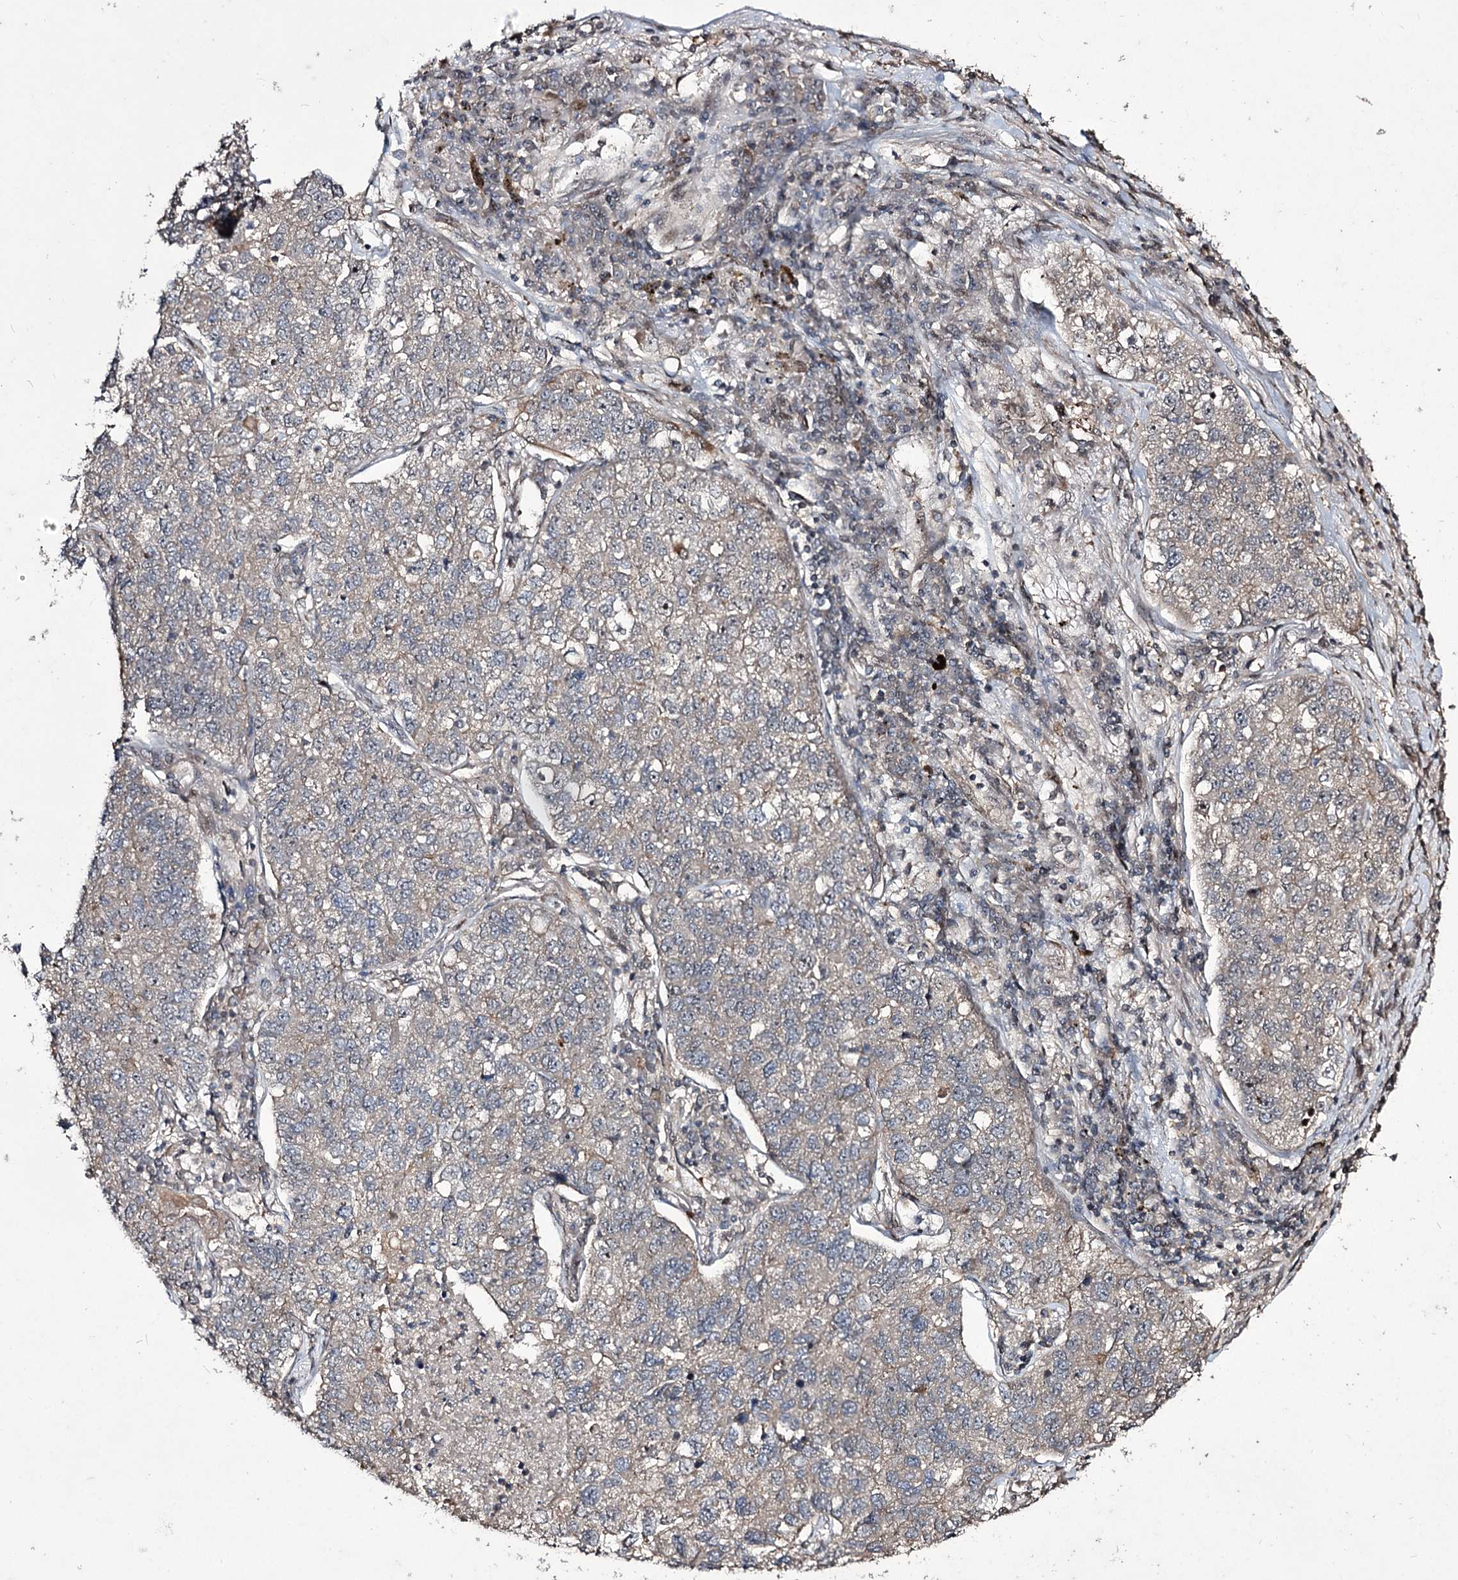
{"staining": {"intensity": "negative", "quantity": "none", "location": "none"}, "tissue": "lung cancer", "cell_type": "Tumor cells", "image_type": "cancer", "snomed": [{"axis": "morphology", "description": "Adenocarcinoma, NOS"}, {"axis": "topography", "description": "Lung"}], "caption": "This is an IHC image of human adenocarcinoma (lung). There is no staining in tumor cells.", "gene": "CPNE8", "patient": {"sex": "male", "age": 49}}